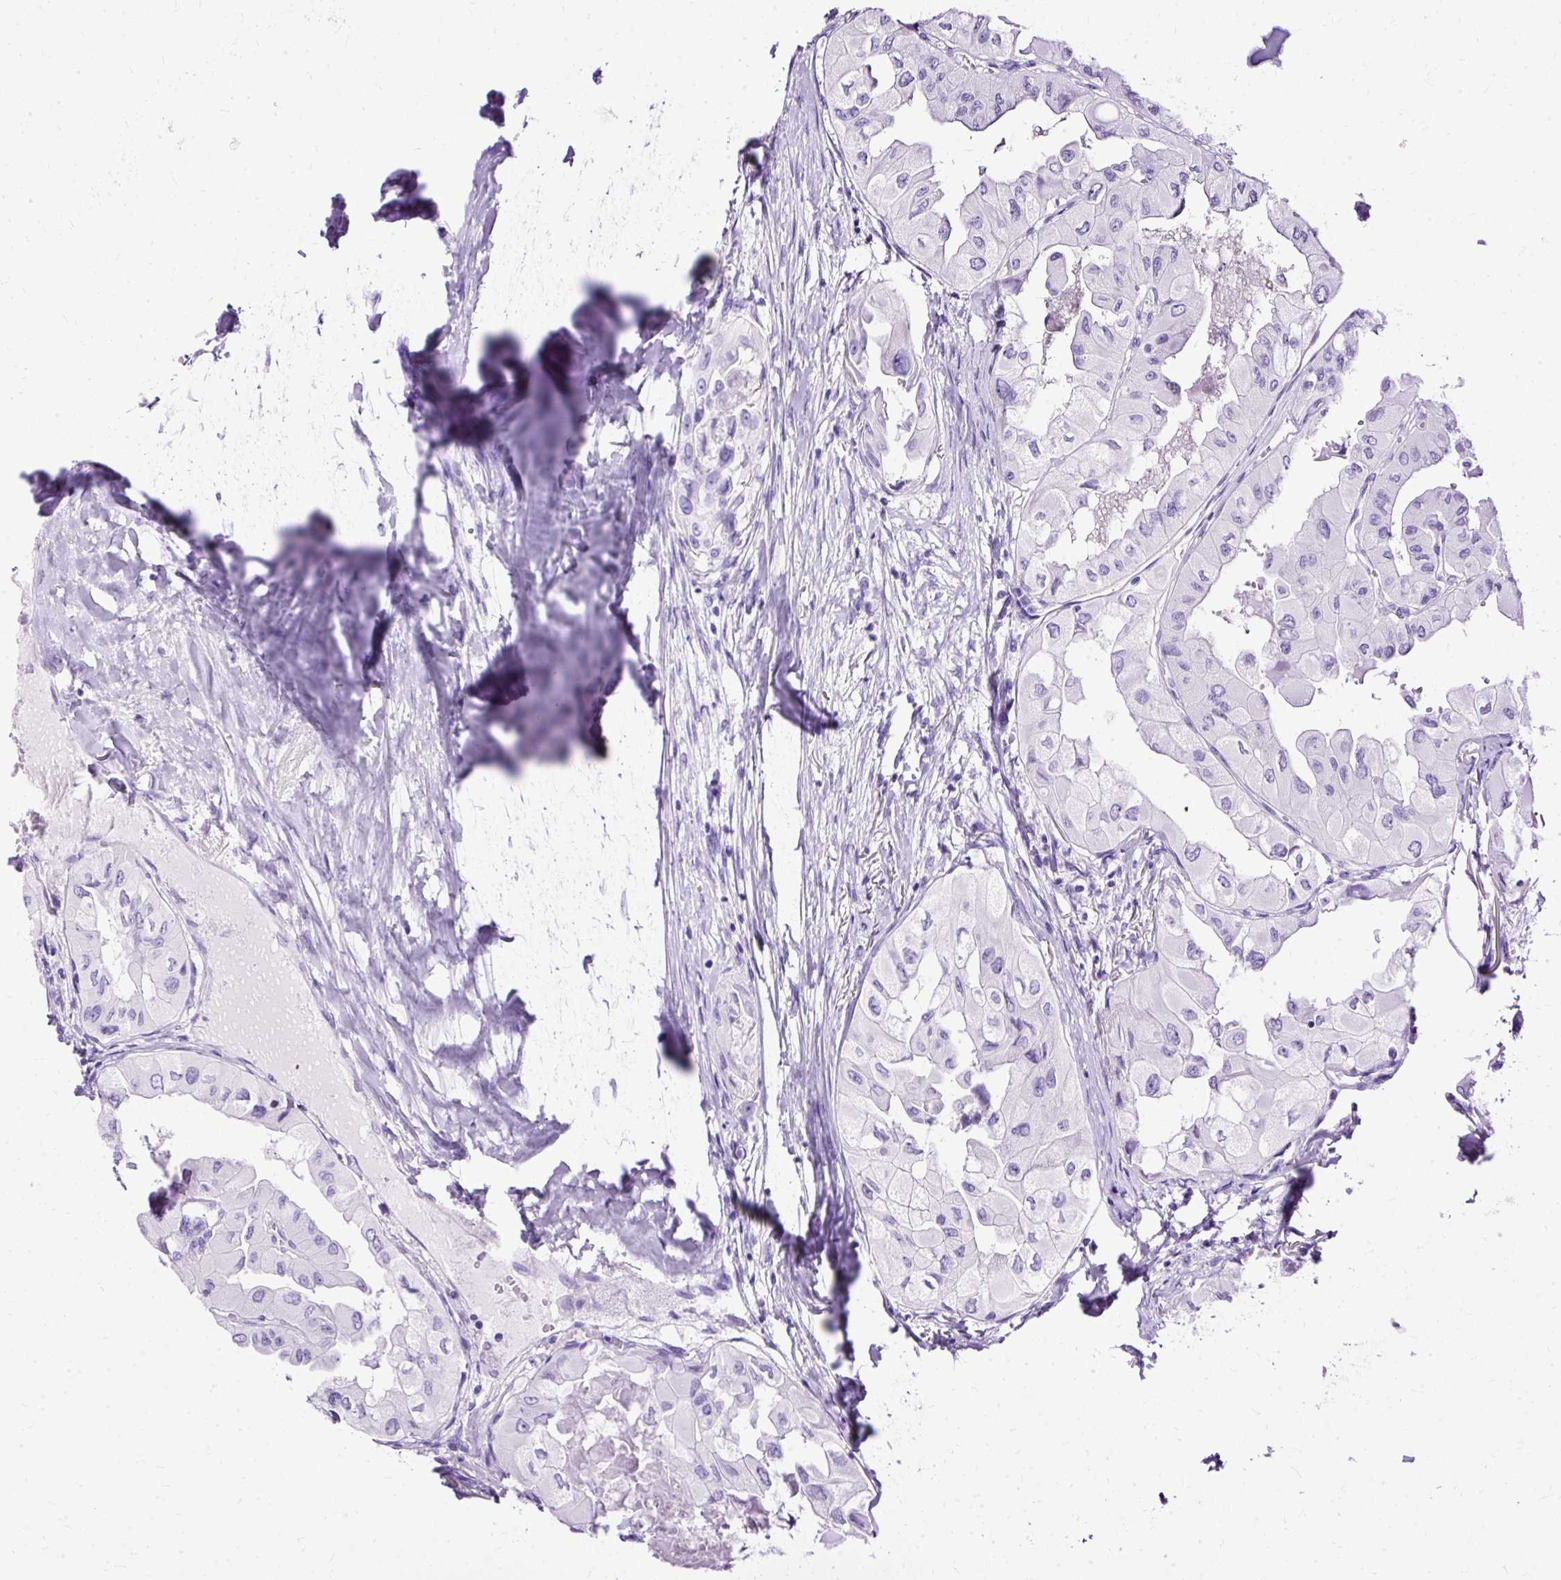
{"staining": {"intensity": "negative", "quantity": "none", "location": "none"}, "tissue": "thyroid cancer", "cell_type": "Tumor cells", "image_type": "cancer", "snomed": [{"axis": "morphology", "description": "Normal tissue, NOS"}, {"axis": "morphology", "description": "Papillary adenocarcinoma, NOS"}, {"axis": "topography", "description": "Thyroid gland"}], "caption": "A high-resolution micrograph shows IHC staining of papillary adenocarcinoma (thyroid), which shows no significant positivity in tumor cells.", "gene": "SLC8A2", "patient": {"sex": "female", "age": 59}}